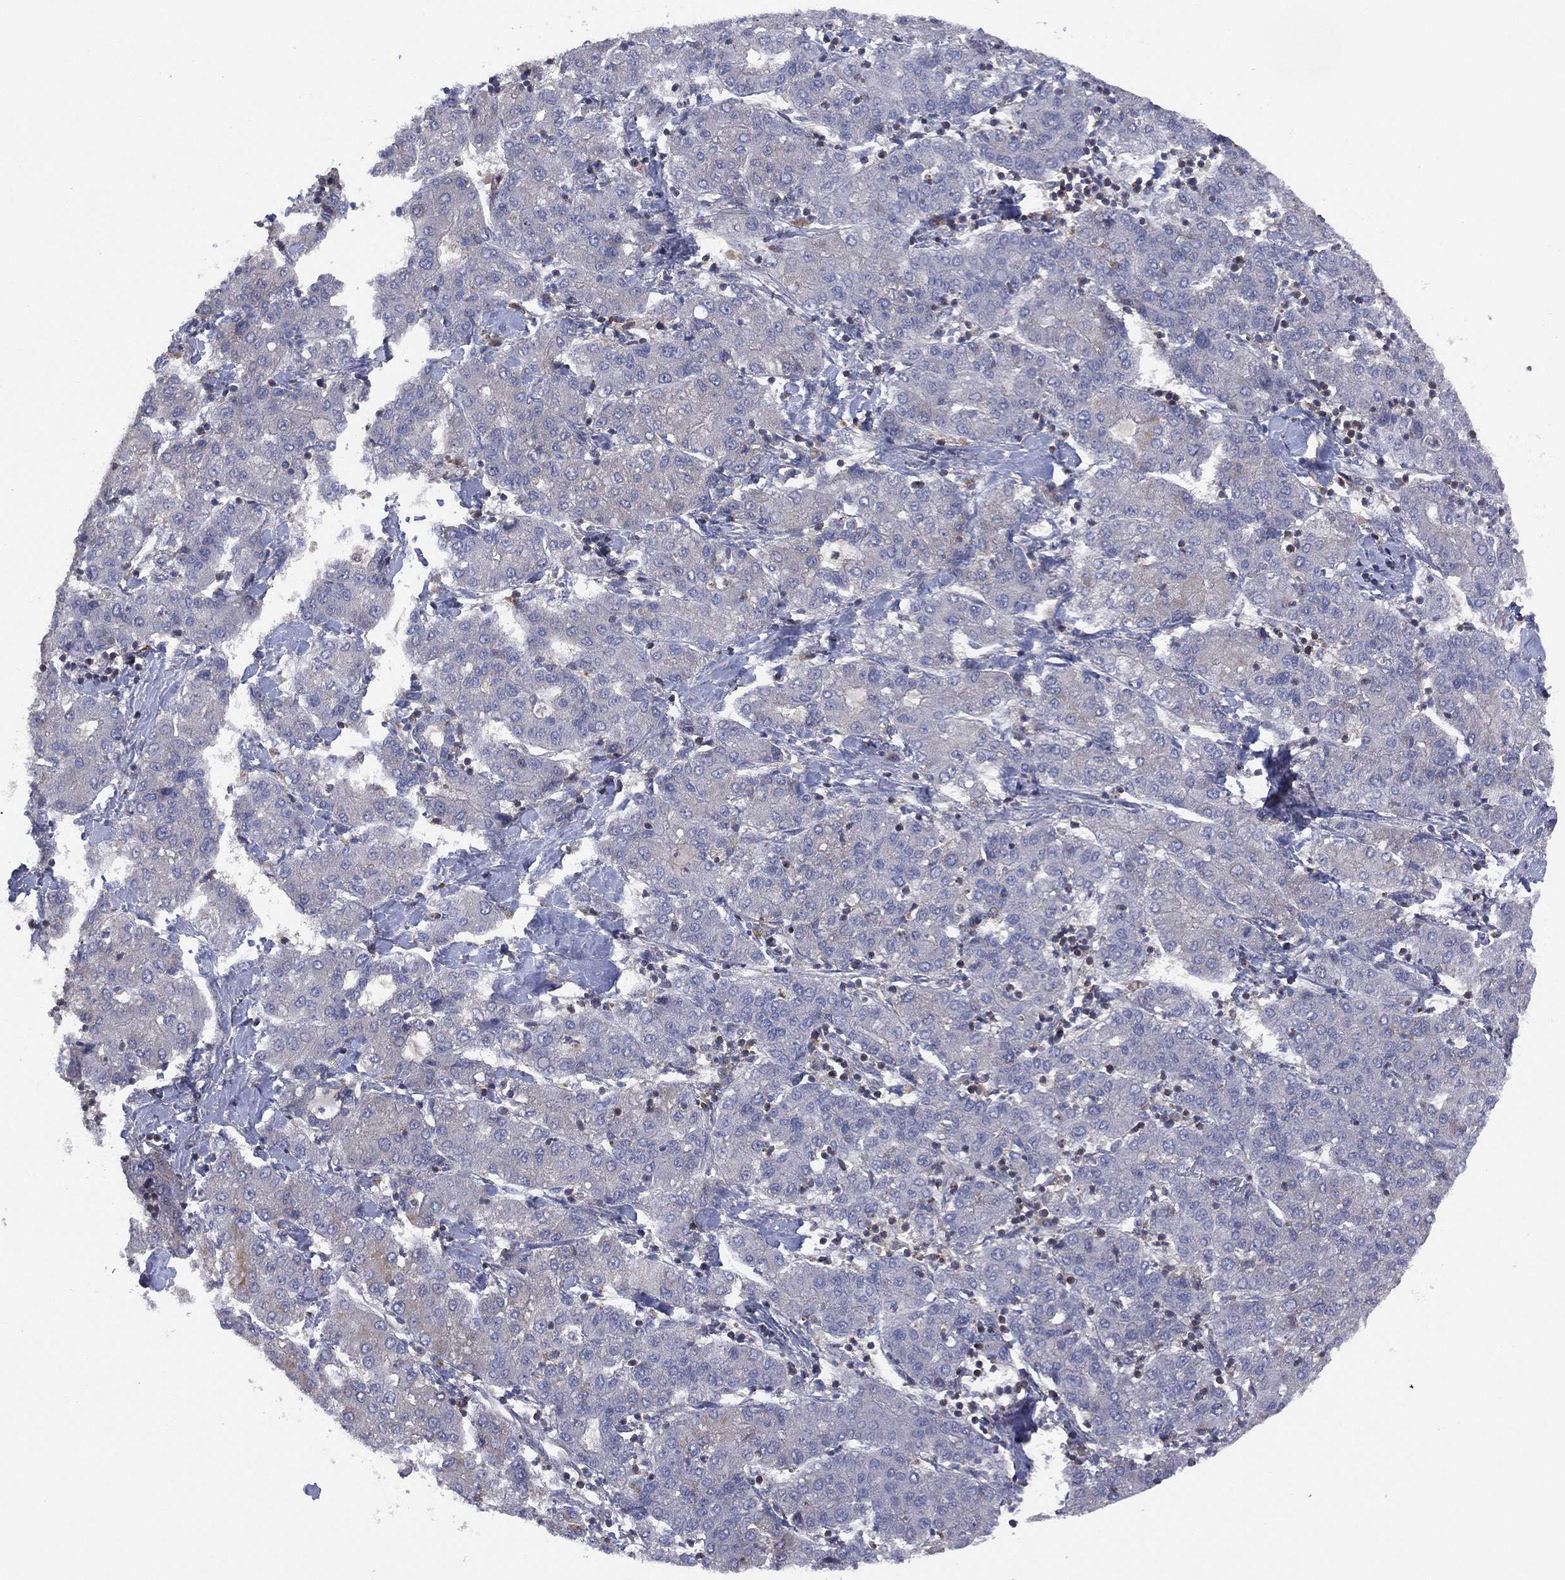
{"staining": {"intensity": "negative", "quantity": "none", "location": "none"}, "tissue": "liver cancer", "cell_type": "Tumor cells", "image_type": "cancer", "snomed": [{"axis": "morphology", "description": "Carcinoma, Hepatocellular, NOS"}, {"axis": "topography", "description": "Liver"}], "caption": "DAB immunohistochemical staining of human liver hepatocellular carcinoma displays no significant expression in tumor cells.", "gene": "DOCK8", "patient": {"sex": "male", "age": 65}}